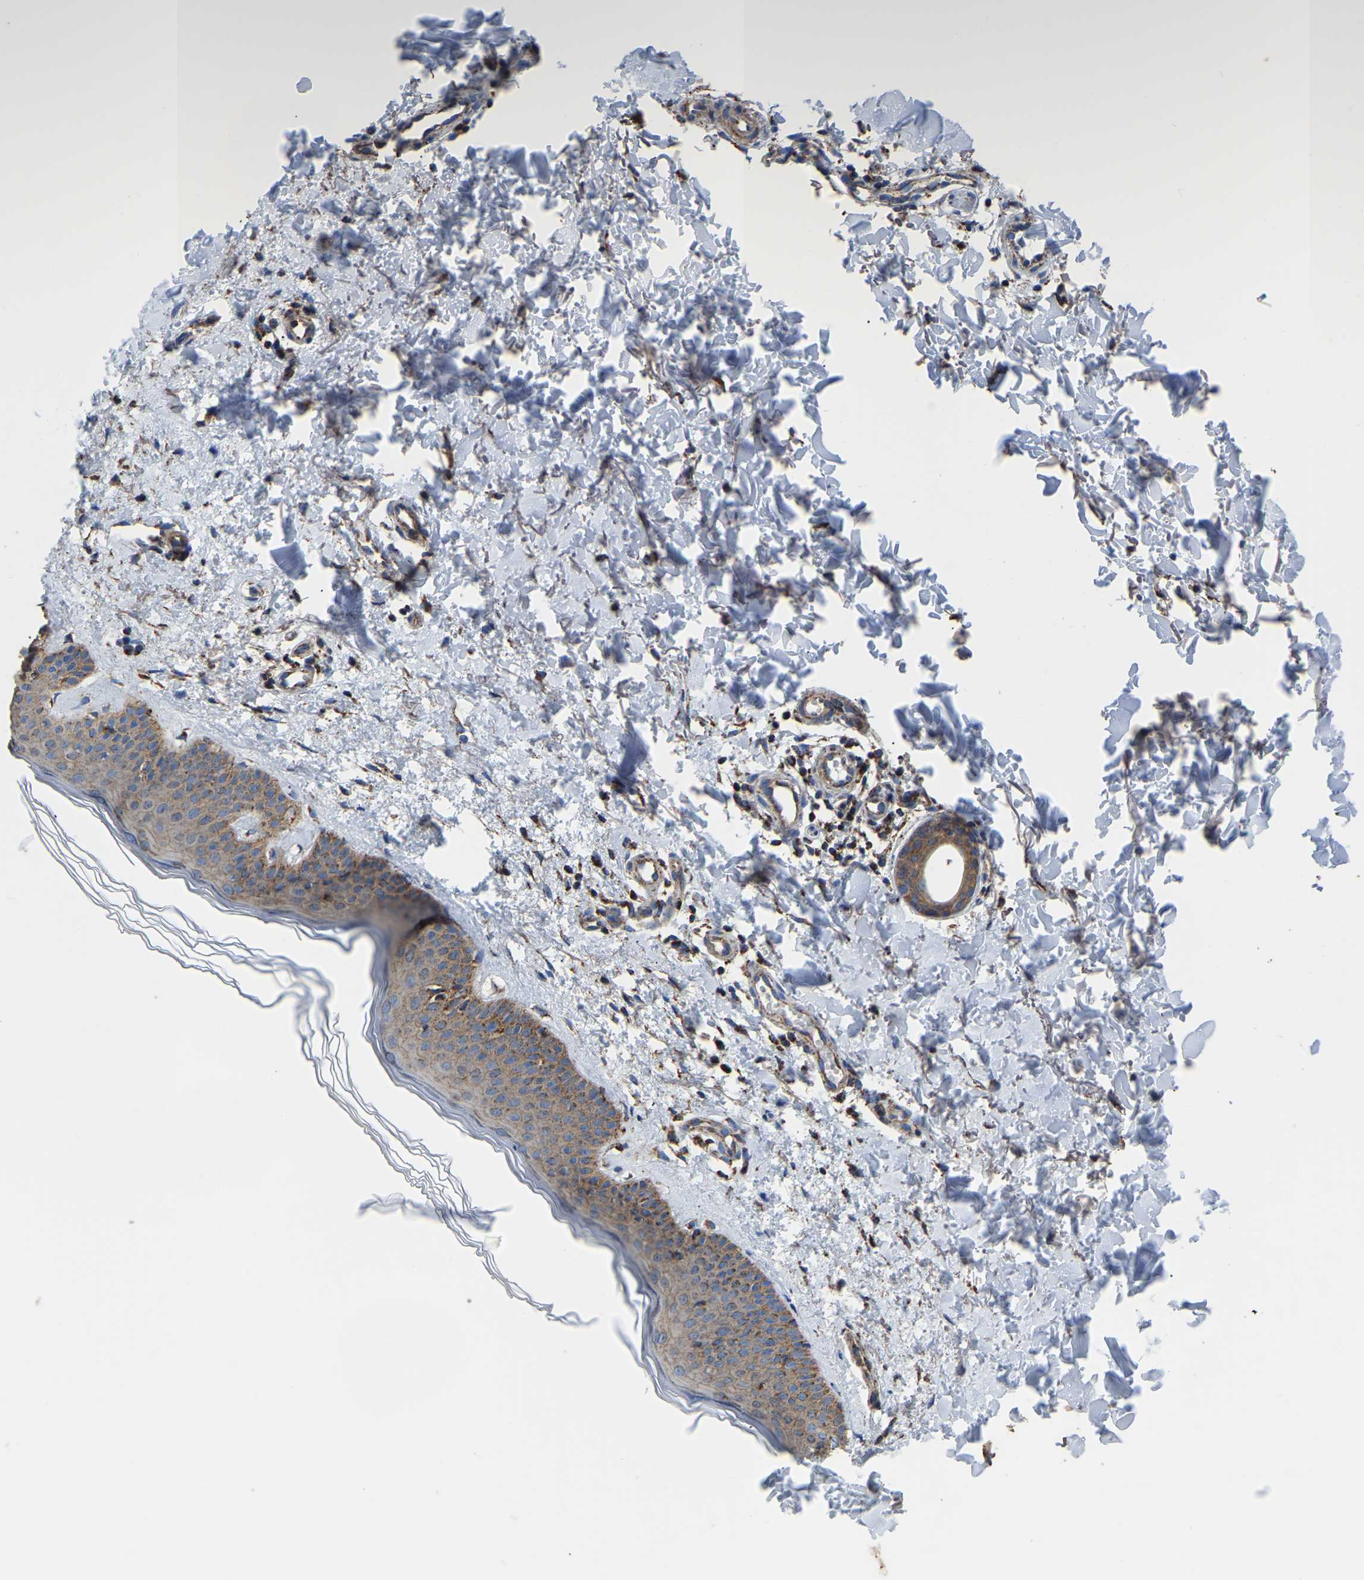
{"staining": {"intensity": "moderate", "quantity": ">75%", "location": "cytoplasmic/membranous"}, "tissue": "skin", "cell_type": "Fibroblasts", "image_type": "normal", "snomed": [{"axis": "morphology", "description": "Normal tissue, NOS"}, {"axis": "morphology", "description": "Malignant melanoma, NOS"}, {"axis": "topography", "description": "Skin"}], "caption": "The histopathology image displays staining of unremarkable skin, revealing moderate cytoplasmic/membranous protein positivity (brown color) within fibroblasts.", "gene": "ETFA", "patient": {"sex": "male", "age": 83}}